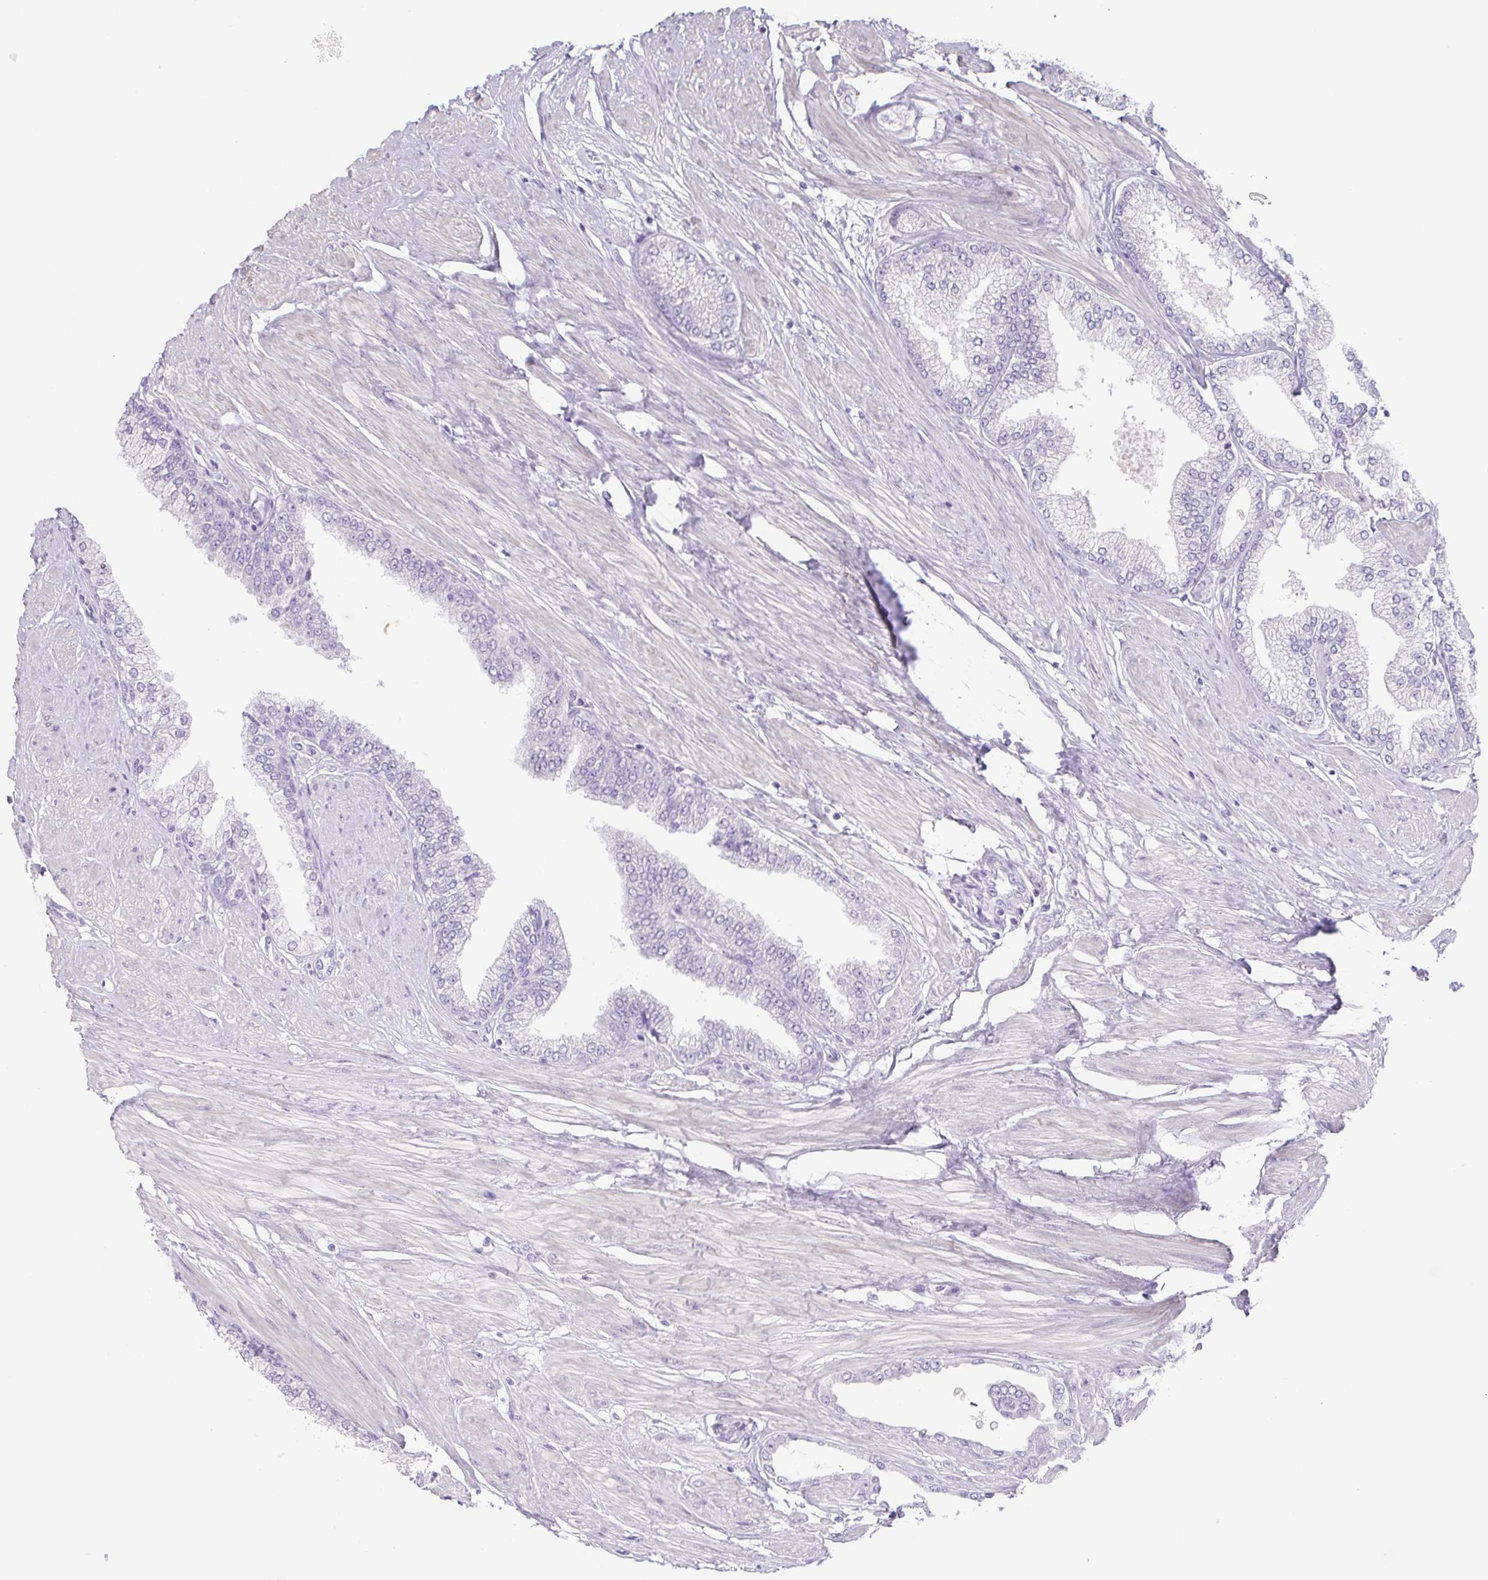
{"staining": {"intensity": "negative", "quantity": "none", "location": "none"}, "tissue": "prostate cancer", "cell_type": "Tumor cells", "image_type": "cancer", "snomed": [{"axis": "morphology", "description": "Adenocarcinoma, Low grade"}, {"axis": "topography", "description": "Prostate"}], "caption": "A high-resolution micrograph shows IHC staining of prostate adenocarcinoma (low-grade), which shows no significant positivity in tumor cells.", "gene": "HDGFL1", "patient": {"sex": "male", "age": 55}}